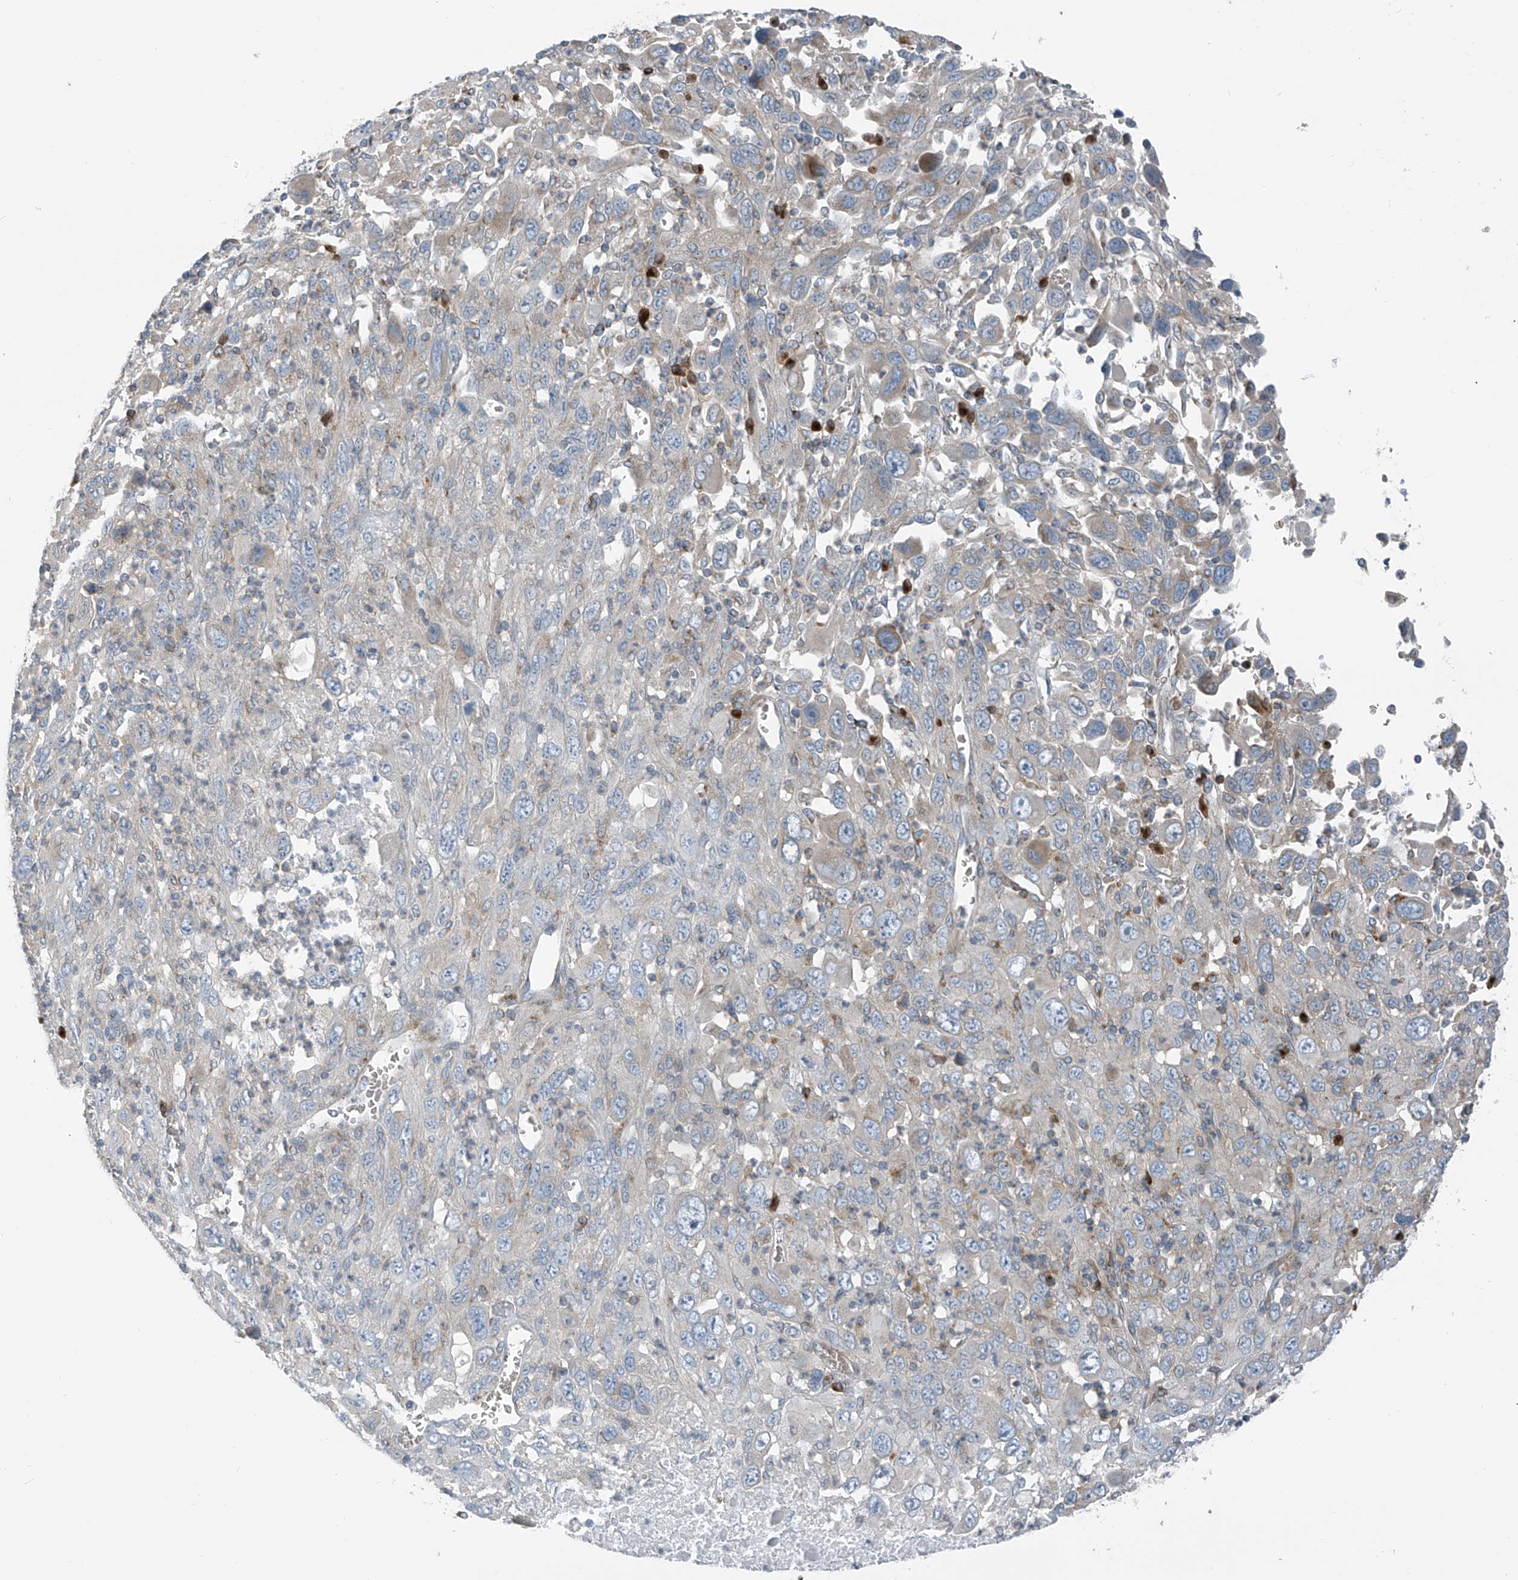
{"staining": {"intensity": "negative", "quantity": "none", "location": "none"}, "tissue": "melanoma", "cell_type": "Tumor cells", "image_type": "cancer", "snomed": [{"axis": "morphology", "description": "Malignant melanoma, Metastatic site"}, {"axis": "topography", "description": "Skin"}], "caption": "Tumor cells are negative for brown protein staining in malignant melanoma (metastatic site).", "gene": "SLC12A6", "patient": {"sex": "female", "age": 56}}